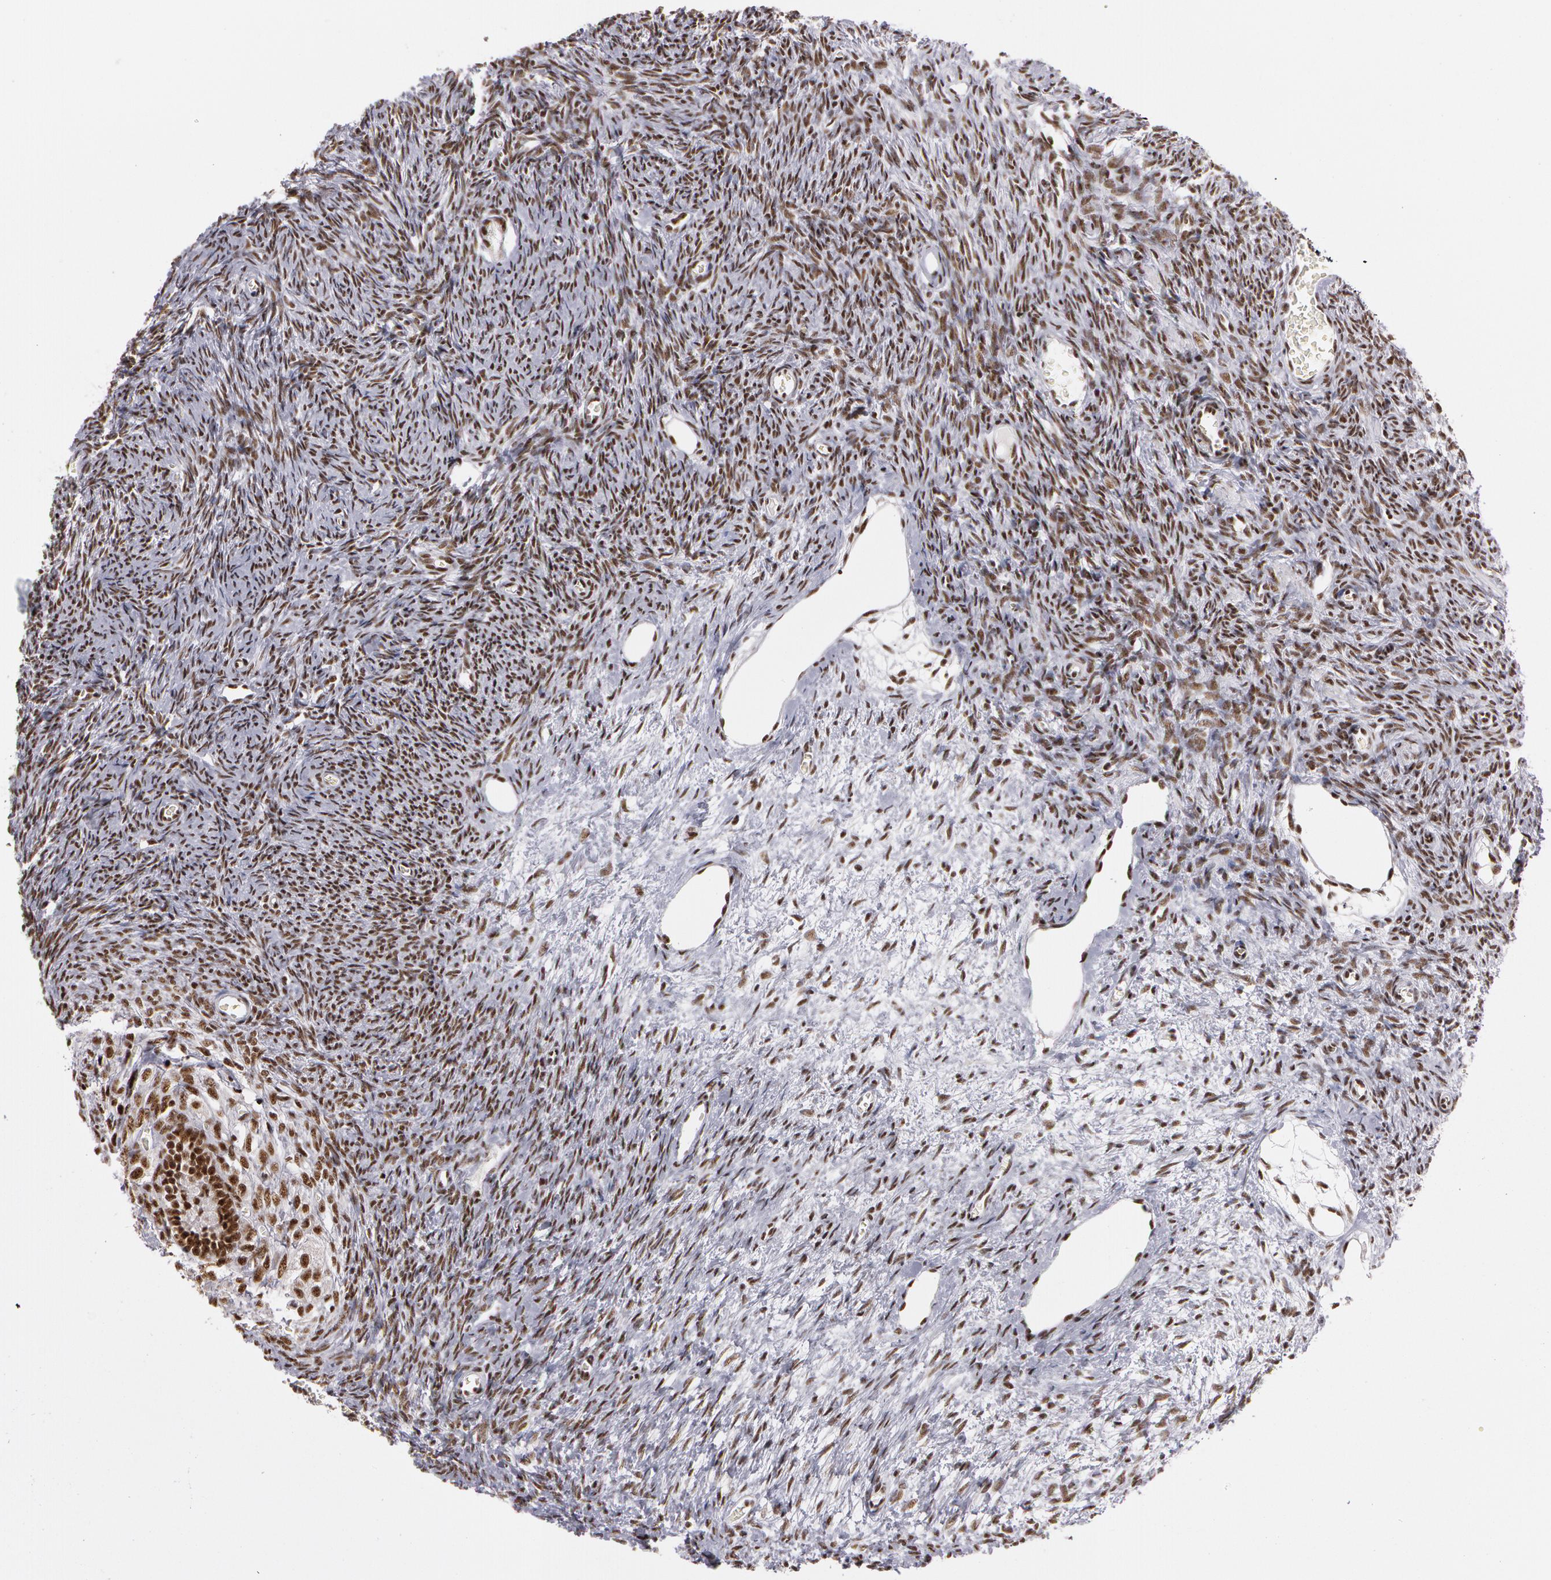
{"staining": {"intensity": "strong", "quantity": ">75%", "location": "nuclear"}, "tissue": "ovary", "cell_type": "Follicle cells", "image_type": "normal", "snomed": [{"axis": "morphology", "description": "Normal tissue, NOS"}, {"axis": "topography", "description": "Ovary"}], "caption": "Follicle cells reveal strong nuclear expression in about >75% of cells in normal ovary.", "gene": "PNN", "patient": {"sex": "female", "age": 27}}